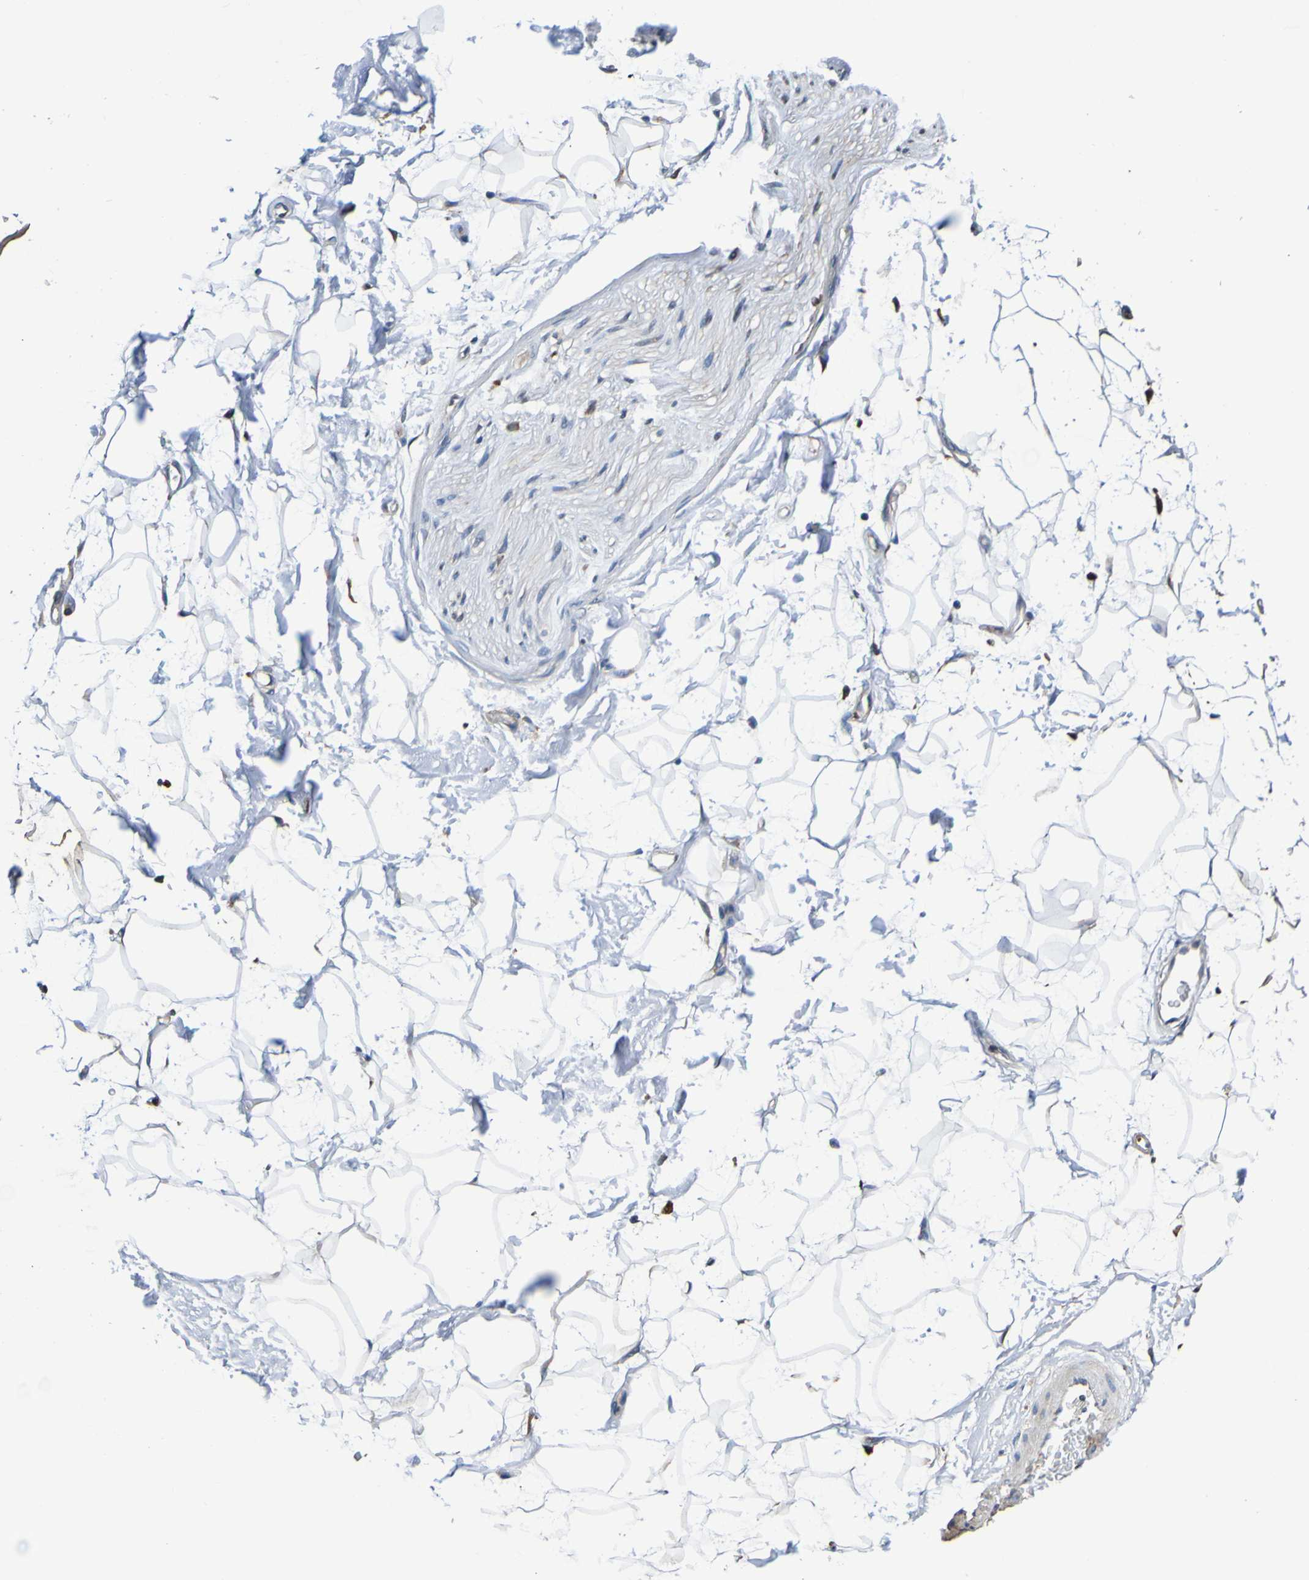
{"staining": {"intensity": "moderate", "quantity": ">75%", "location": "cytoplasmic/membranous"}, "tissue": "adipose tissue", "cell_type": "Adipocytes", "image_type": "normal", "snomed": [{"axis": "morphology", "description": "Normal tissue, NOS"}, {"axis": "topography", "description": "Soft tissue"}], "caption": "Approximately >75% of adipocytes in unremarkable human adipose tissue show moderate cytoplasmic/membranous protein positivity as visualized by brown immunohistochemical staining.", "gene": "METAP2", "patient": {"sex": "male", "age": 72}}